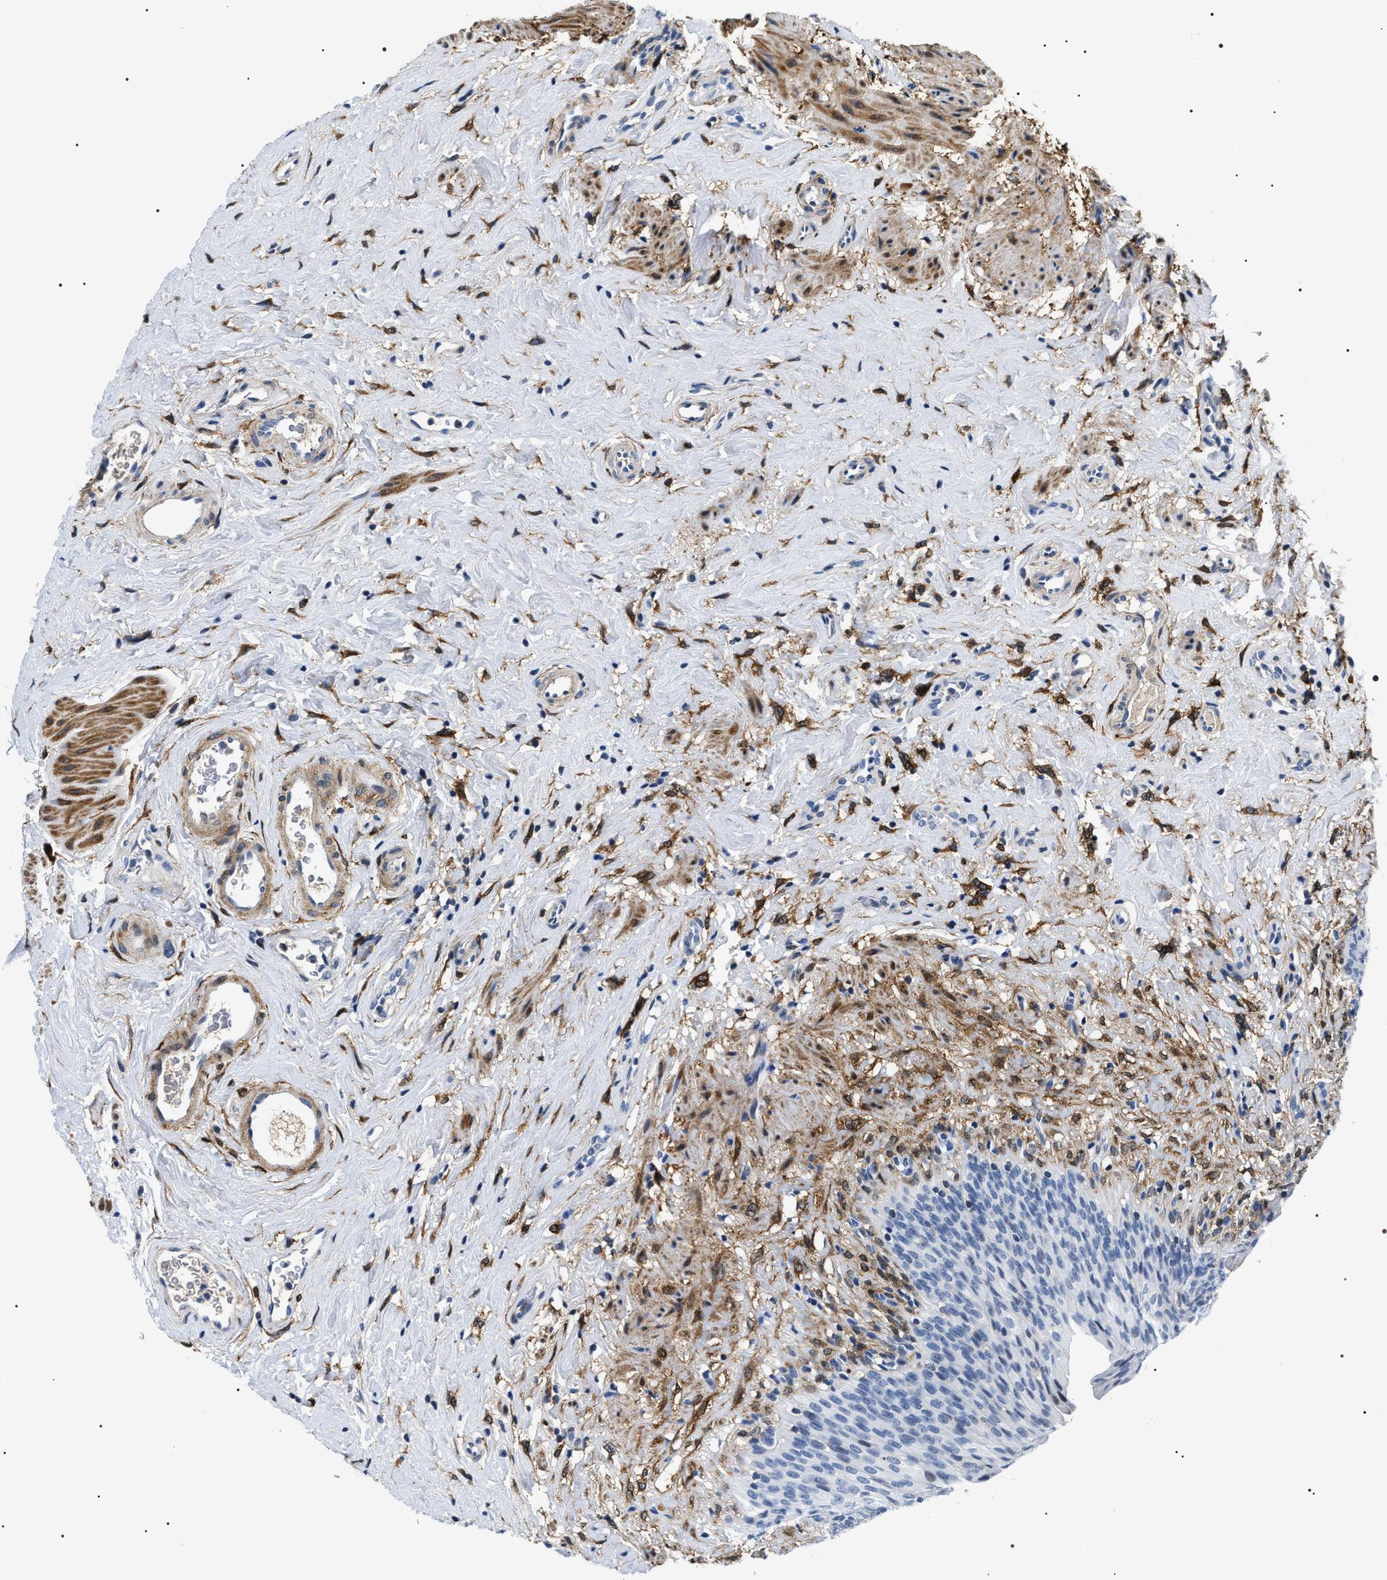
{"staining": {"intensity": "negative", "quantity": "none", "location": "none"}, "tissue": "urinary bladder", "cell_type": "Urothelial cells", "image_type": "normal", "snomed": [{"axis": "morphology", "description": "Normal tissue, NOS"}, {"axis": "topography", "description": "Urinary bladder"}], "caption": "High power microscopy micrograph of an immunohistochemistry histopathology image of benign urinary bladder, revealing no significant staining in urothelial cells. The staining is performed using DAB (3,3'-diaminobenzidine) brown chromogen with nuclei counter-stained in using hematoxylin.", "gene": "BAG2", "patient": {"sex": "female", "age": 79}}